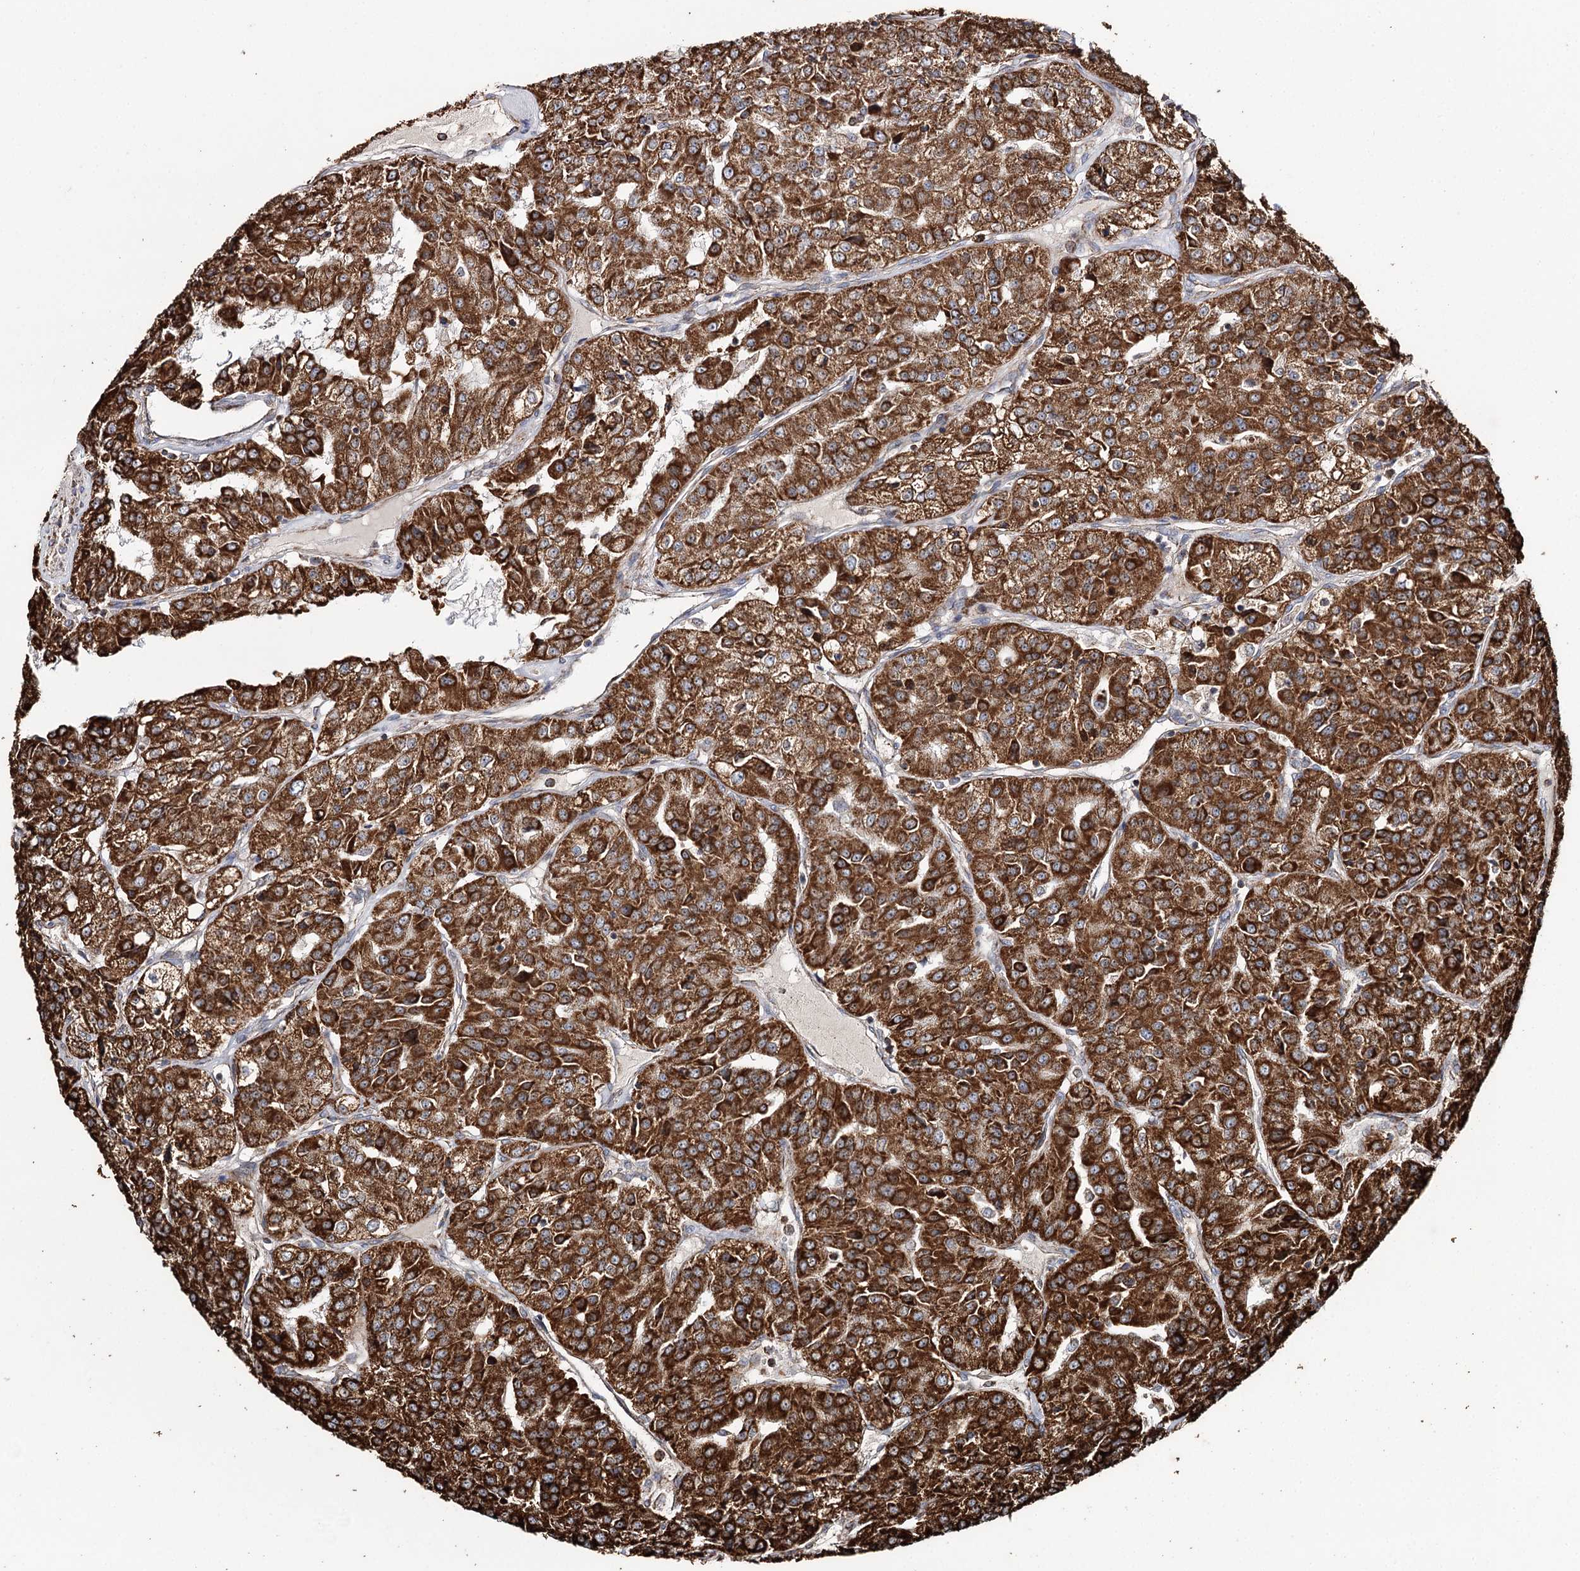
{"staining": {"intensity": "strong", "quantity": ">75%", "location": "cytoplasmic/membranous"}, "tissue": "renal cancer", "cell_type": "Tumor cells", "image_type": "cancer", "snomed": [{"axis": "morphology", "description": "Adenocarcinoma, NOS"}, {"axis": "topography", "description": "Kidney"}], "caption": "Human renal adenocarcinoma stained with a protein marker shows strong staining in tumor cells.", "gene": "APH1A", "patient": {"sex": "female", "age": 63}}